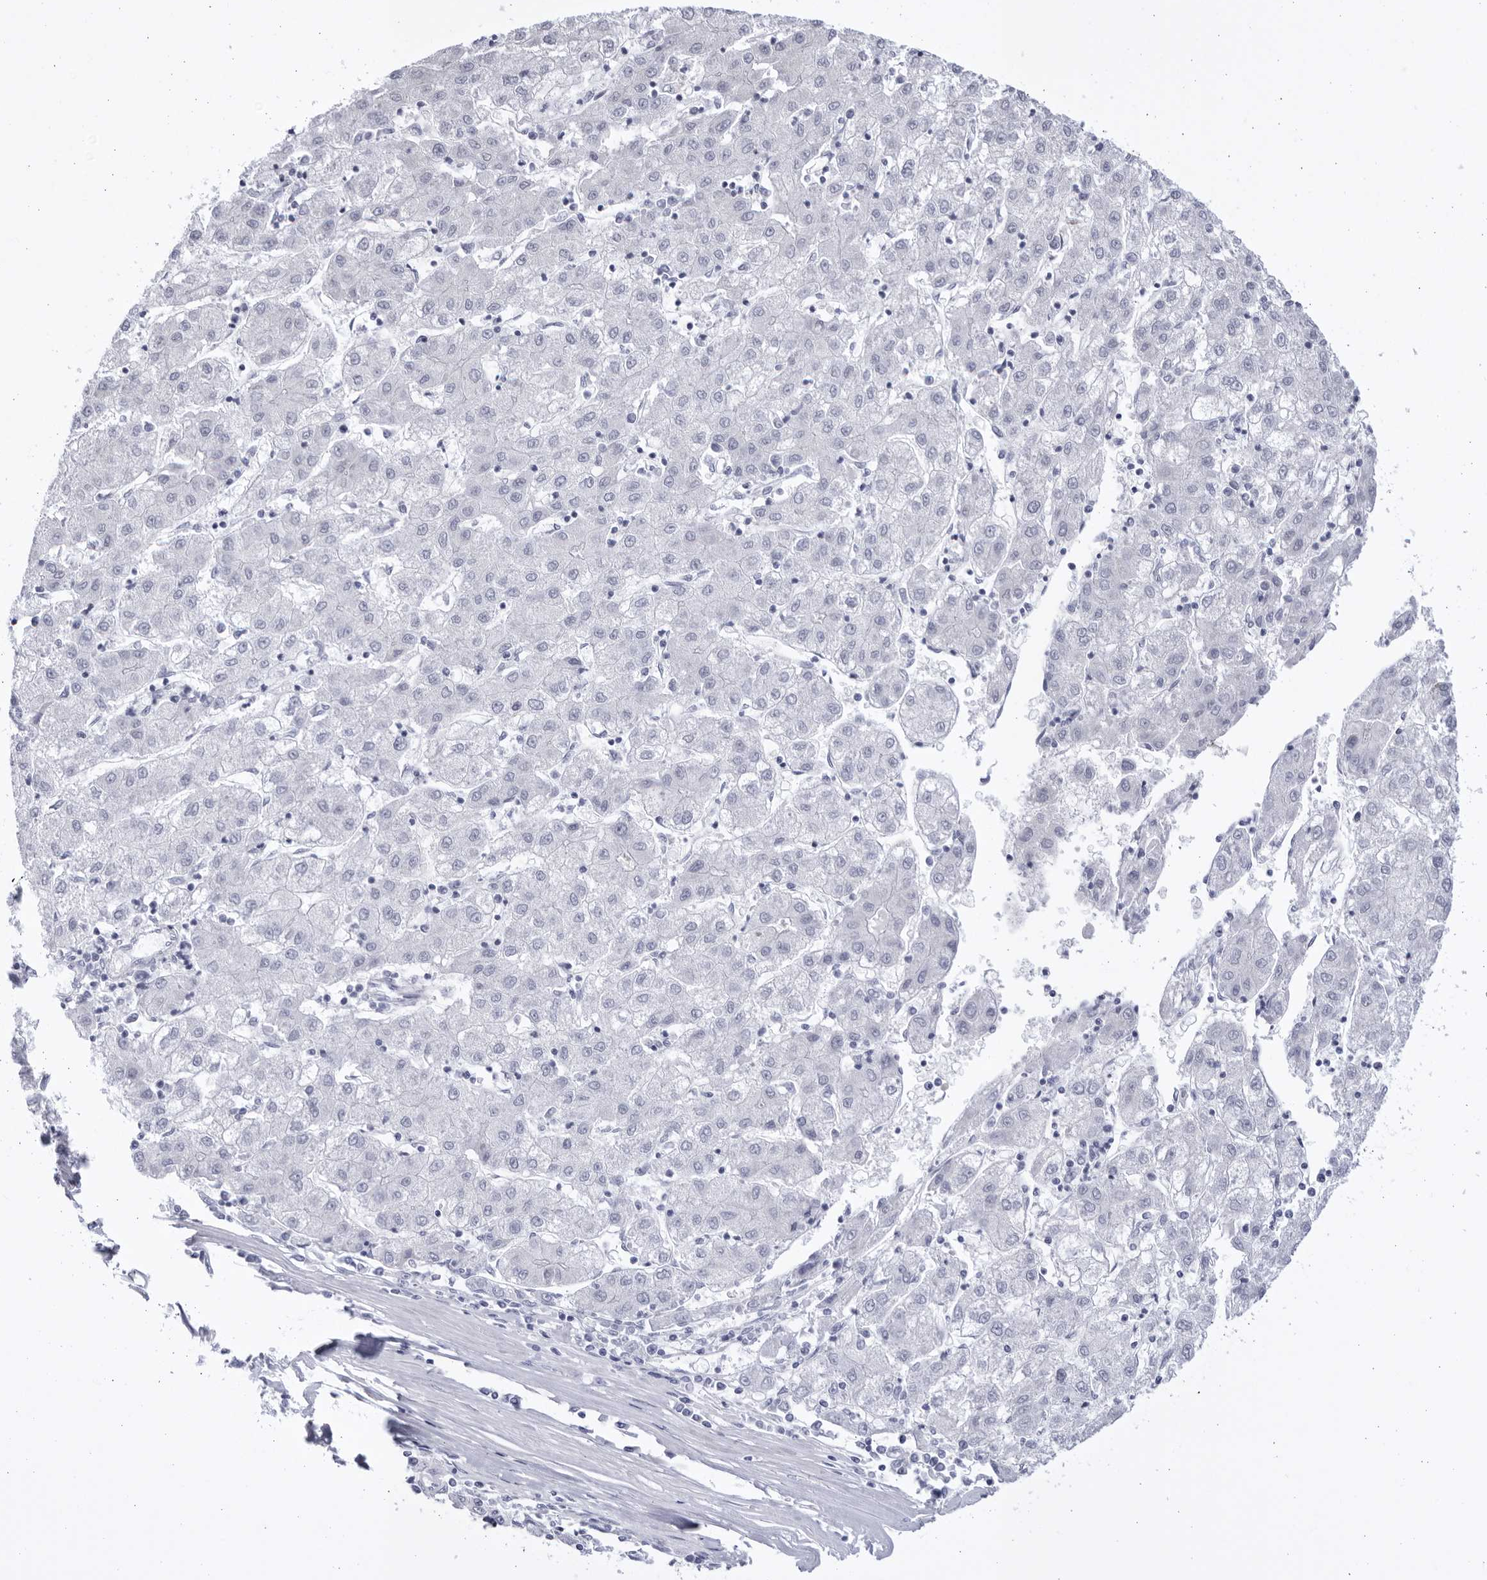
{"staining": {"intensity": "negative", "quantity": "none", "location": "none"}, "tissue": "liver cancer", "cell_type": "Tumor cells", "image_type": "cancer", "snomed": [{"axis": "morphology", "description": "Carcinoma, Hepatocellular, NOS"}, {"axis": "topography", "description": "Liver"}], "caption": "Liver cancer was stained to show a protein in brown. There is no significant expression in tumor cells.", "gene": "CCDC181", "patient": {"sex": "male", "age": 72}}